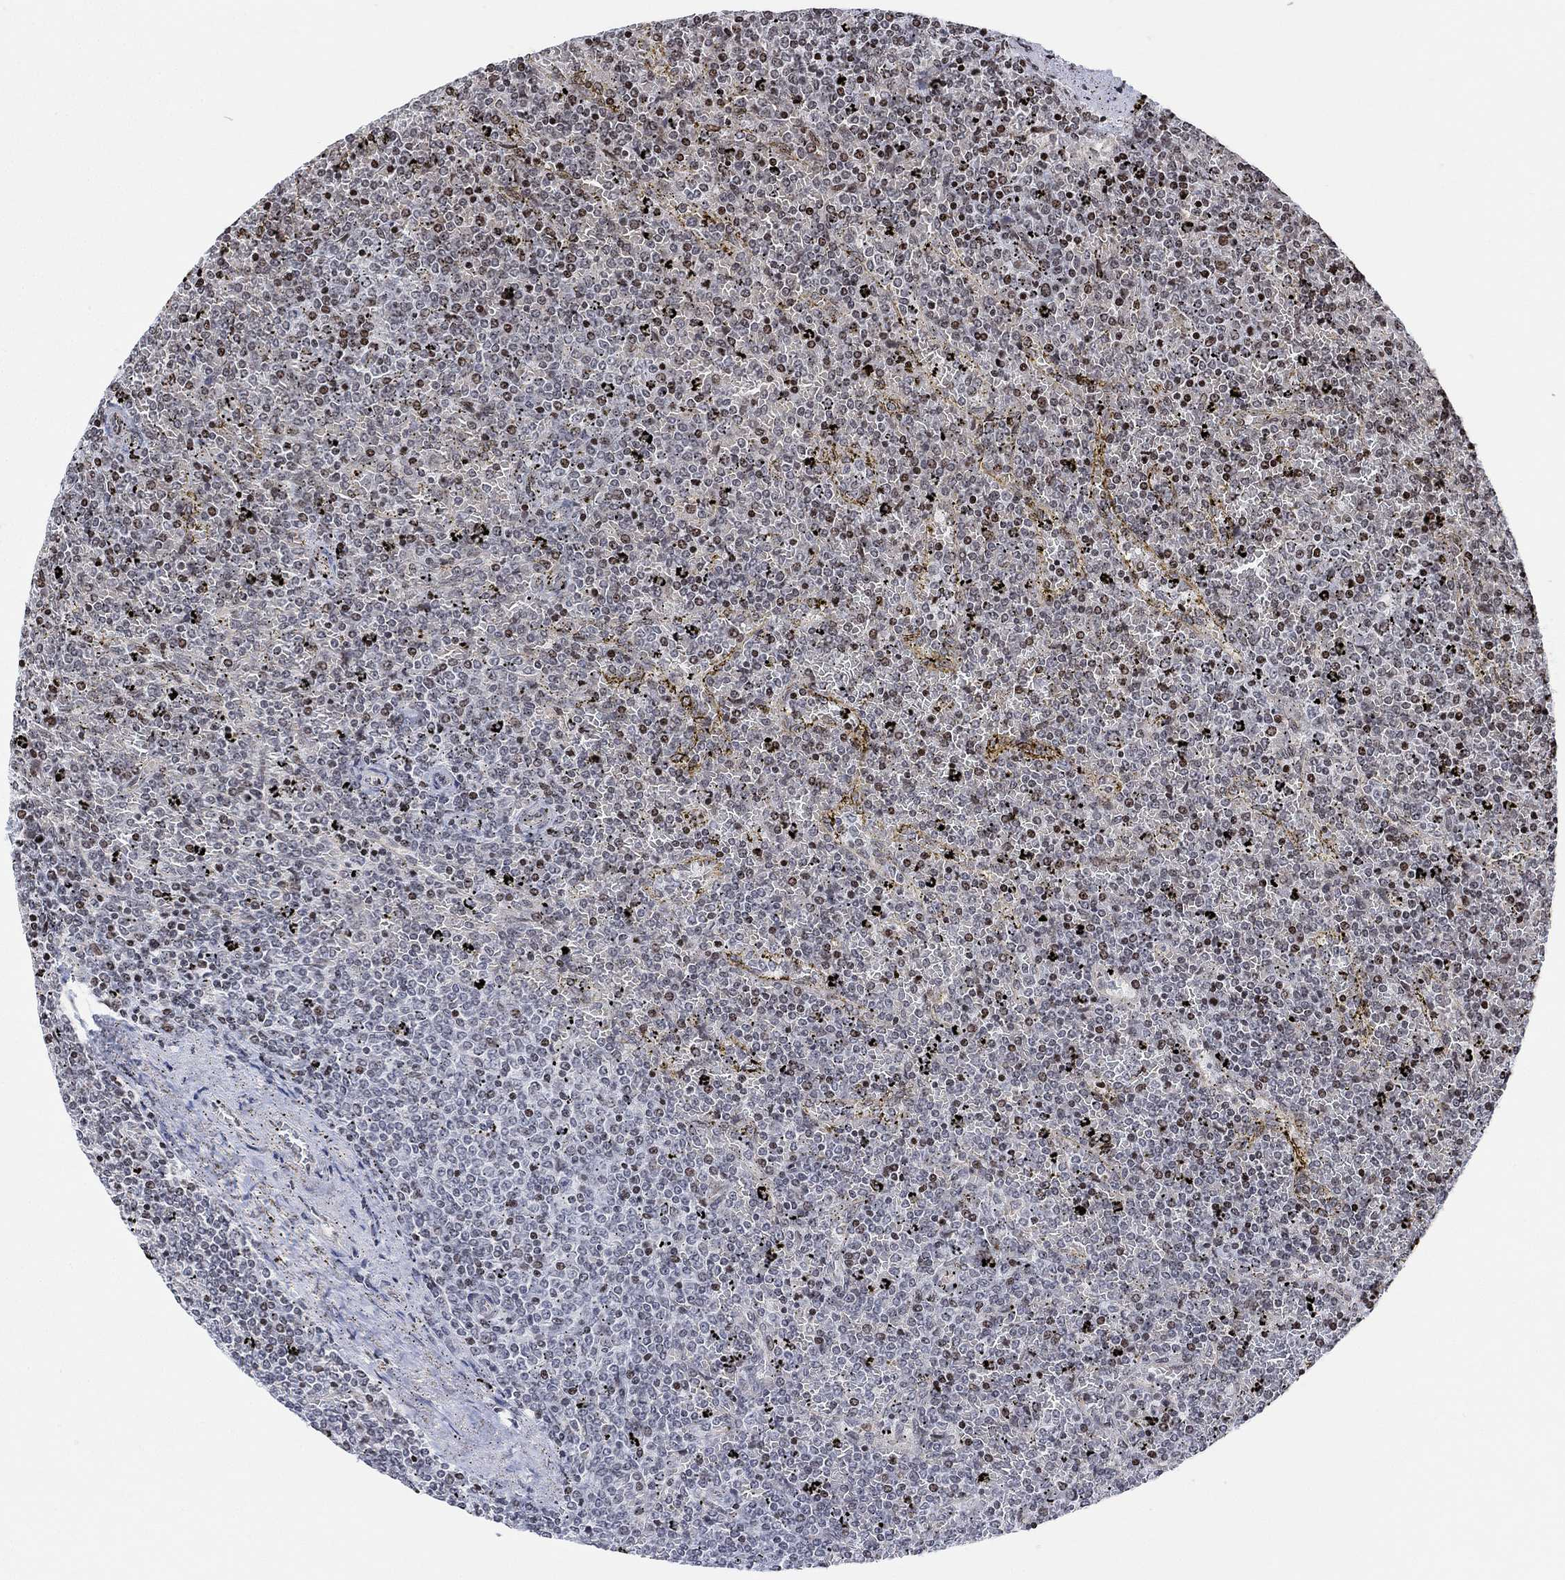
{"staining": {"intensity": "negative", "quantity": "none", "location": "none"}, "tissue": "lymphoma", "cell_type": "Tumor cells", "image_type": "cancer", "snomed": [{"axis": "morphology", "description": "Malignant lymphoma, non-Hodgkin's type, Low grade"}, {"axis": "topography", "description": "Spleen"}], "caption": "Photomicrograph shows no protein positivity in tumor cells of malignant lymphoma, non-Hodgkin's type (low-grade) tissue.", "gene": "ABHD14A", "patient": {"sex": "female", "age": 77}}